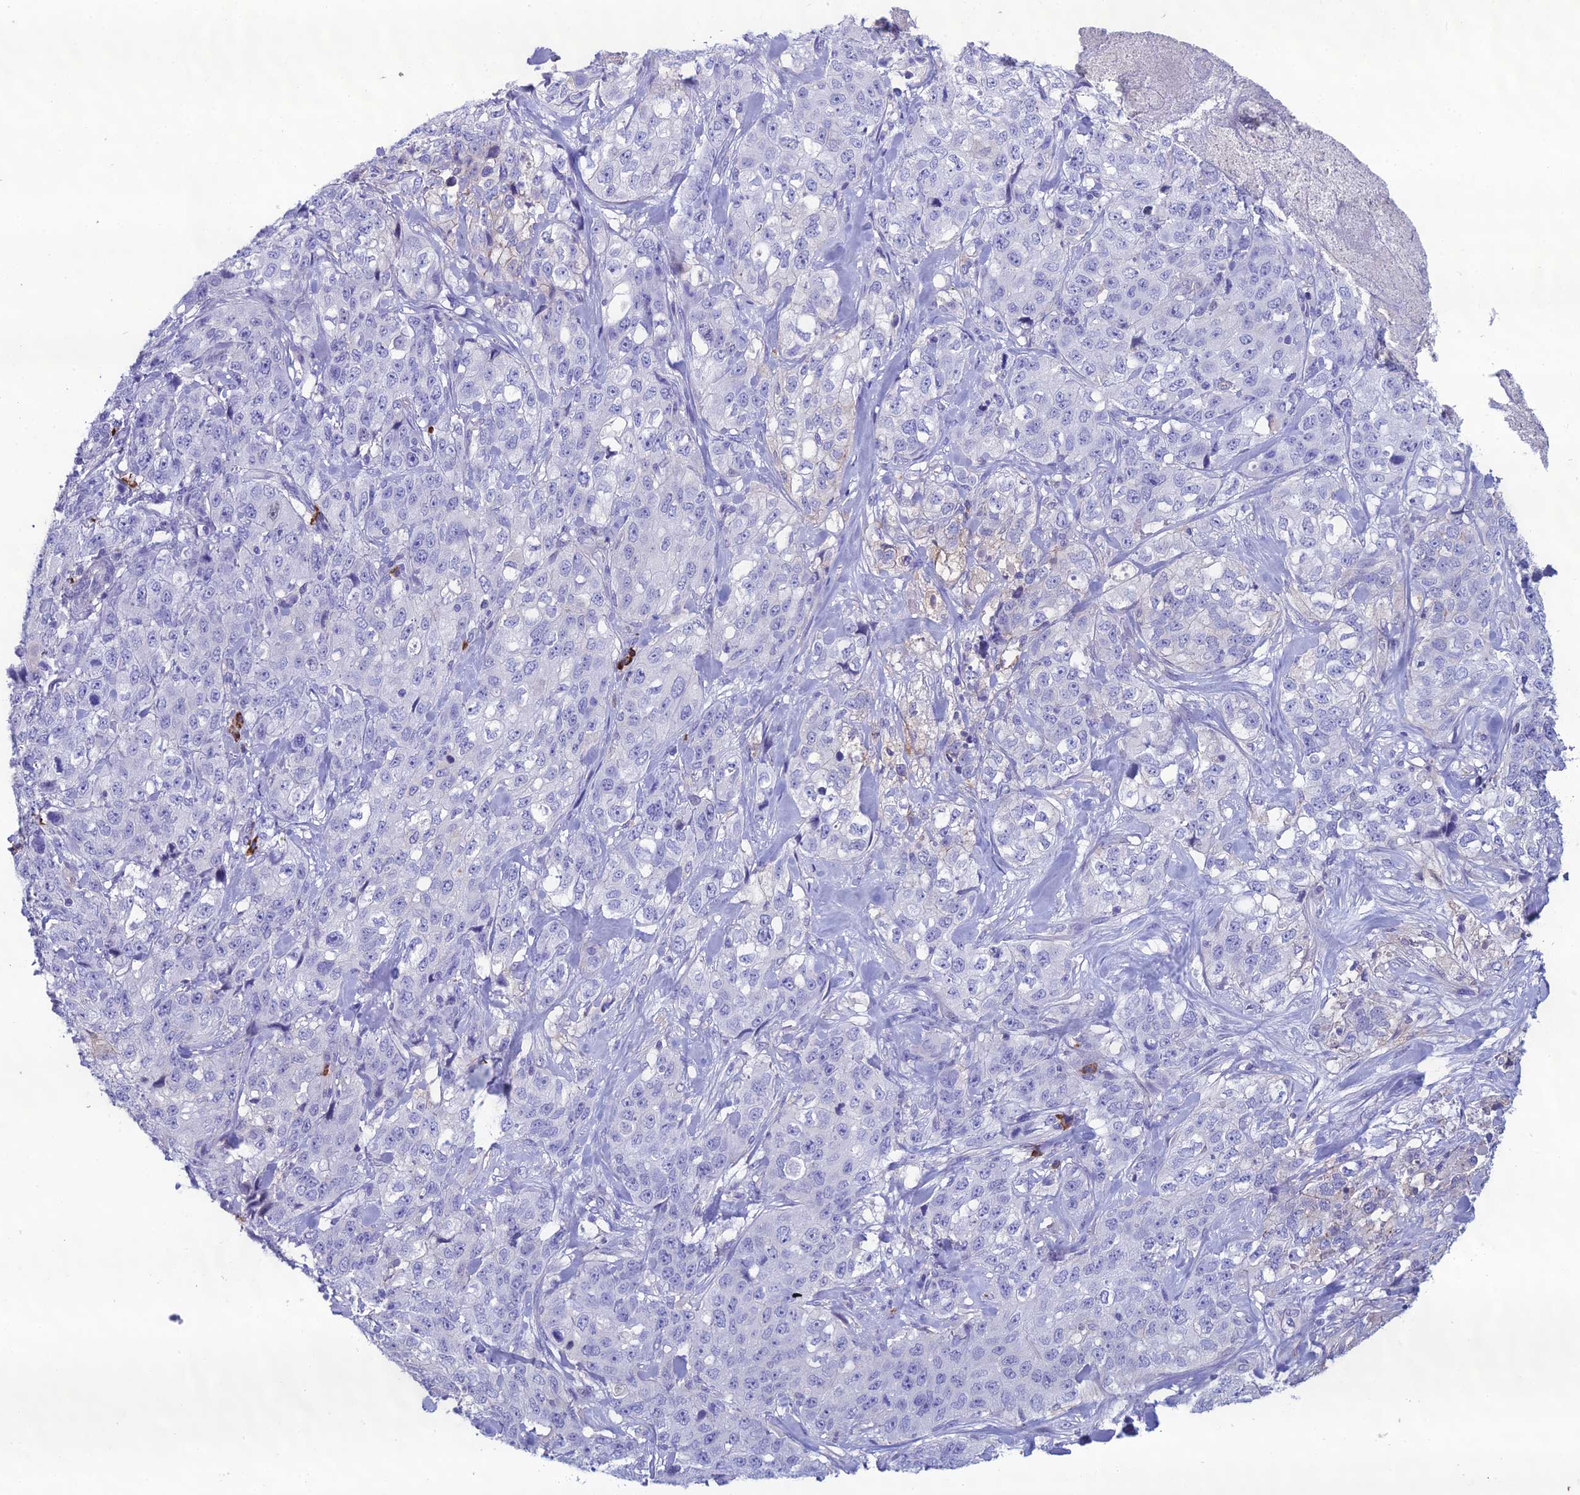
{"staining": {"intensity": "negative", "quantity": "none", "location": "none"}, "tissue": "stomach cancer", "cell_type": "Tumor cells", "image_type": "cancer", "snomed": [{"axis": "morphology", "description": "Adenocarcinoma, NOS"}, {"axis": "topography", "description": "Stomach"}], "caption": "Tumor cells are negative for protein expression in human stomach adenocarcinoma.", "gene": "CRB2", "patient": {"sex": "male", "age": 48}}